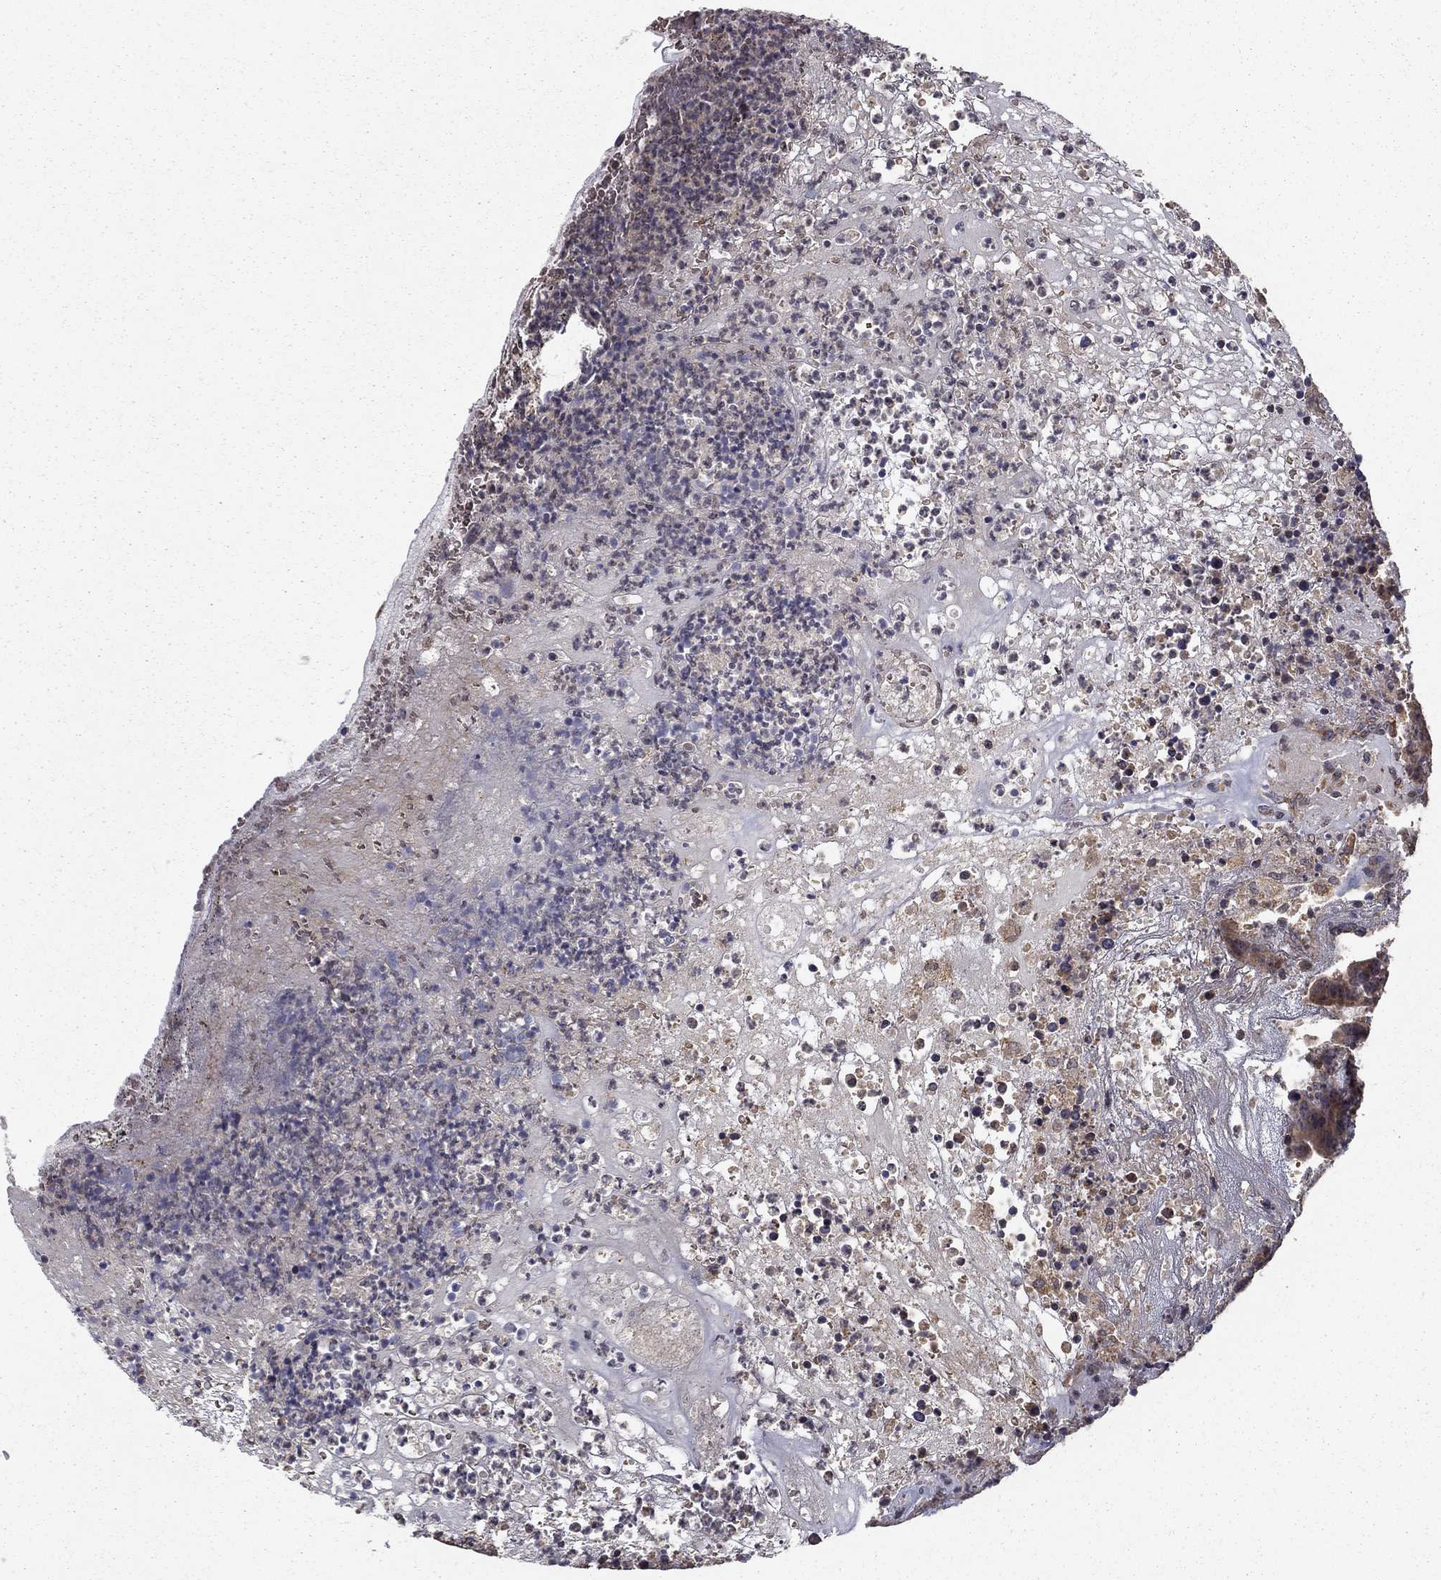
{"staining": {"intensity": "negative", "quantity": "none", "location": "none"}, "tissue": "colorectal cancer", "cell_type": "Tumor cells", "image_type": "cancer", "snomed": [{"axis": "morphology", "description": "Adenocarcinoma, NOS"}, {"axis": "topography", "description": "Colon"}], "caption": "Human colorectal adenocarcinoma stained for a protein using IHC displays no expression in tumor cells.", "gene": "SLC2A13", "patient": {"sex": "female", "age": 75}}